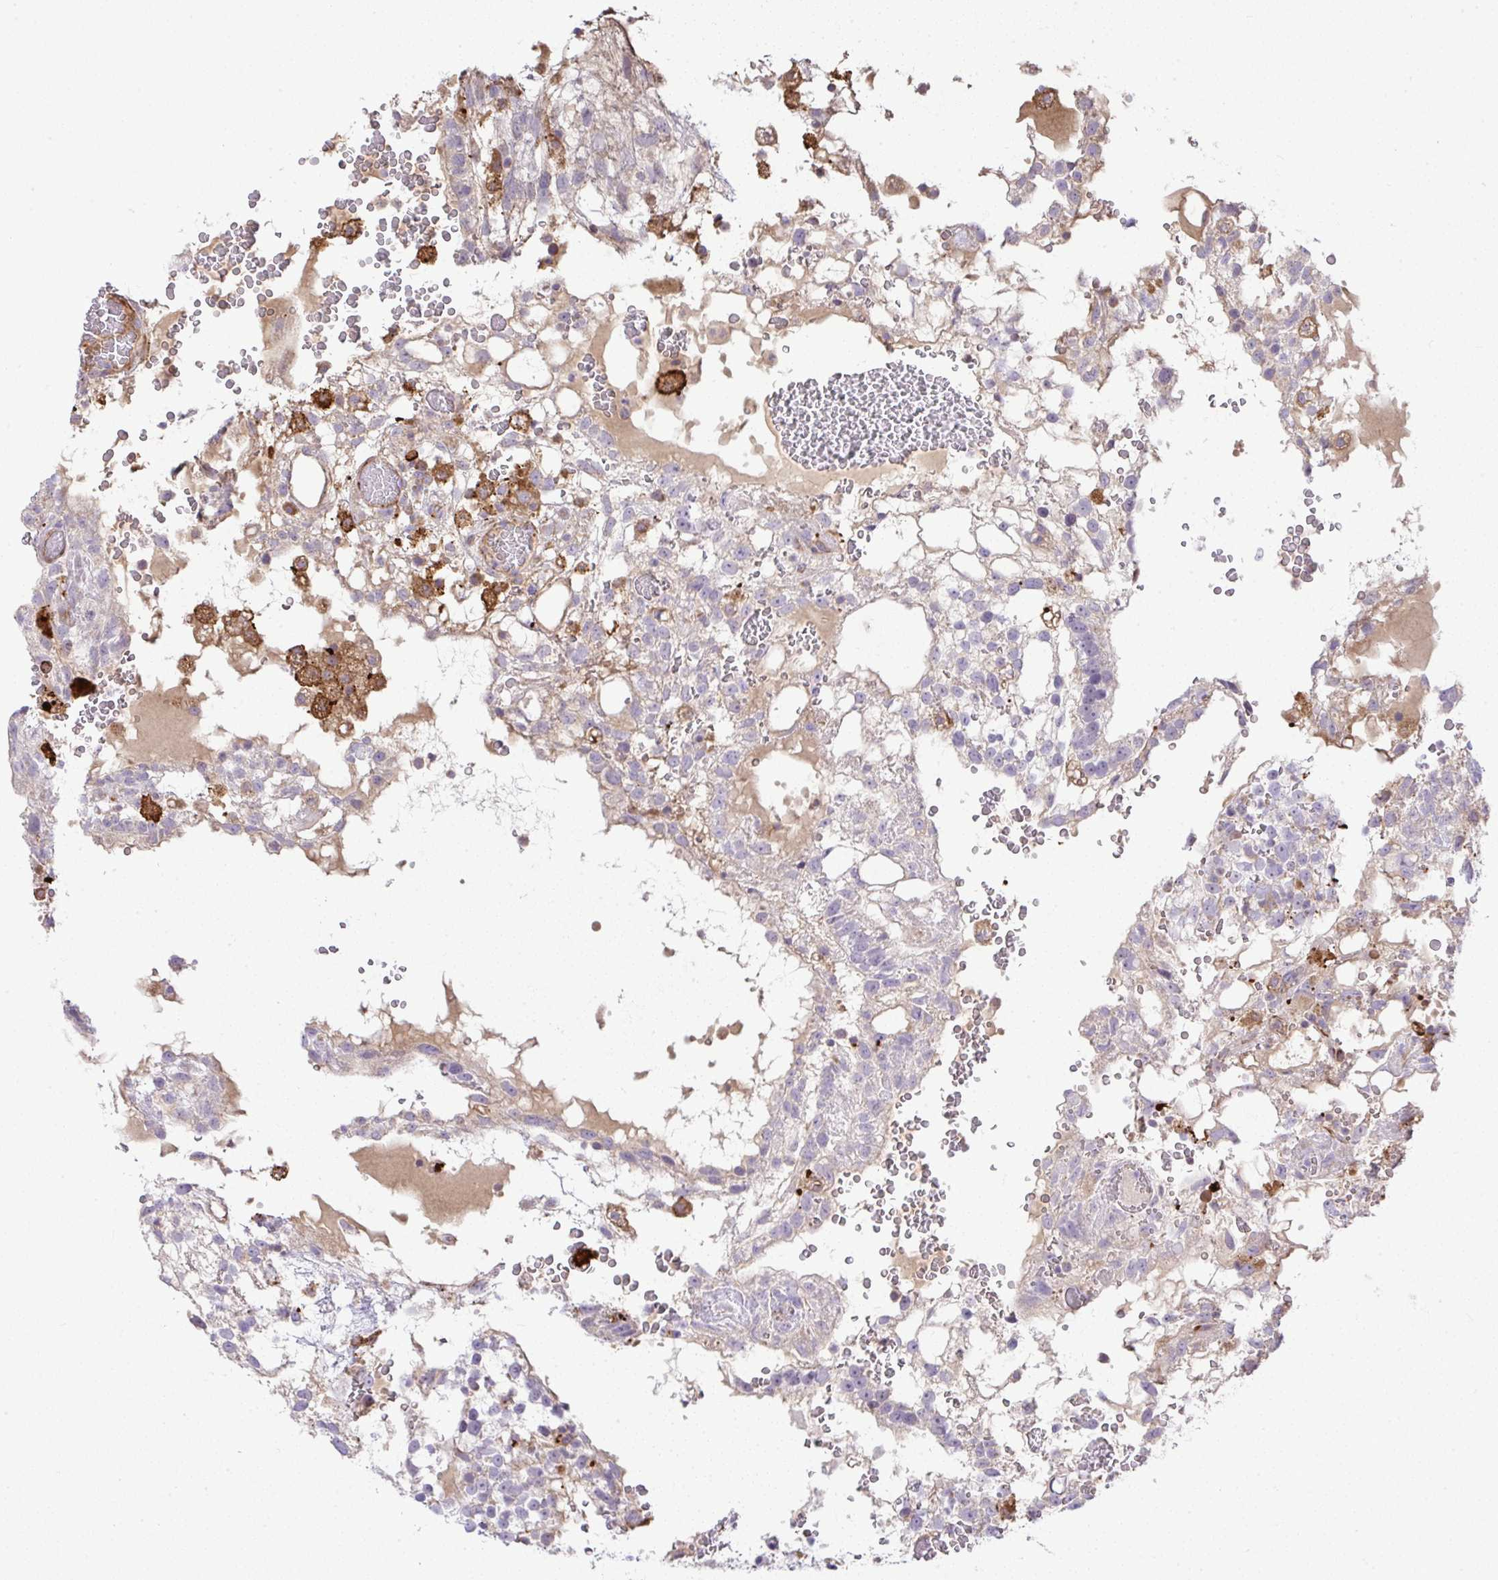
{"staining": {"intensity": "negative", "quantity": "none", "location": "none"}, "tissue": "testis cancer", "cell_type": "Tumor cells", "image_type": "cancer", "snomed": [{"axis": "morphology", "description": "Normal tissue, NOS"}, {"axis": "morphology", "description": "Carcinoma, Embryonal, NOS"}, {"axis": "topography", "description": "Testis"}], "caption": "Testis cancer (embryonal carcinoma) was stained to show a protein in brown. There is no significant expression in tumor cells. The staining was performed using DAB to visualize the protein expression in brown, while the nuclei were stained in blue with hematoxylin (Magnification: 20x).", "gene": "GRID2", "patient": {"sex": "male", "age": 32}}